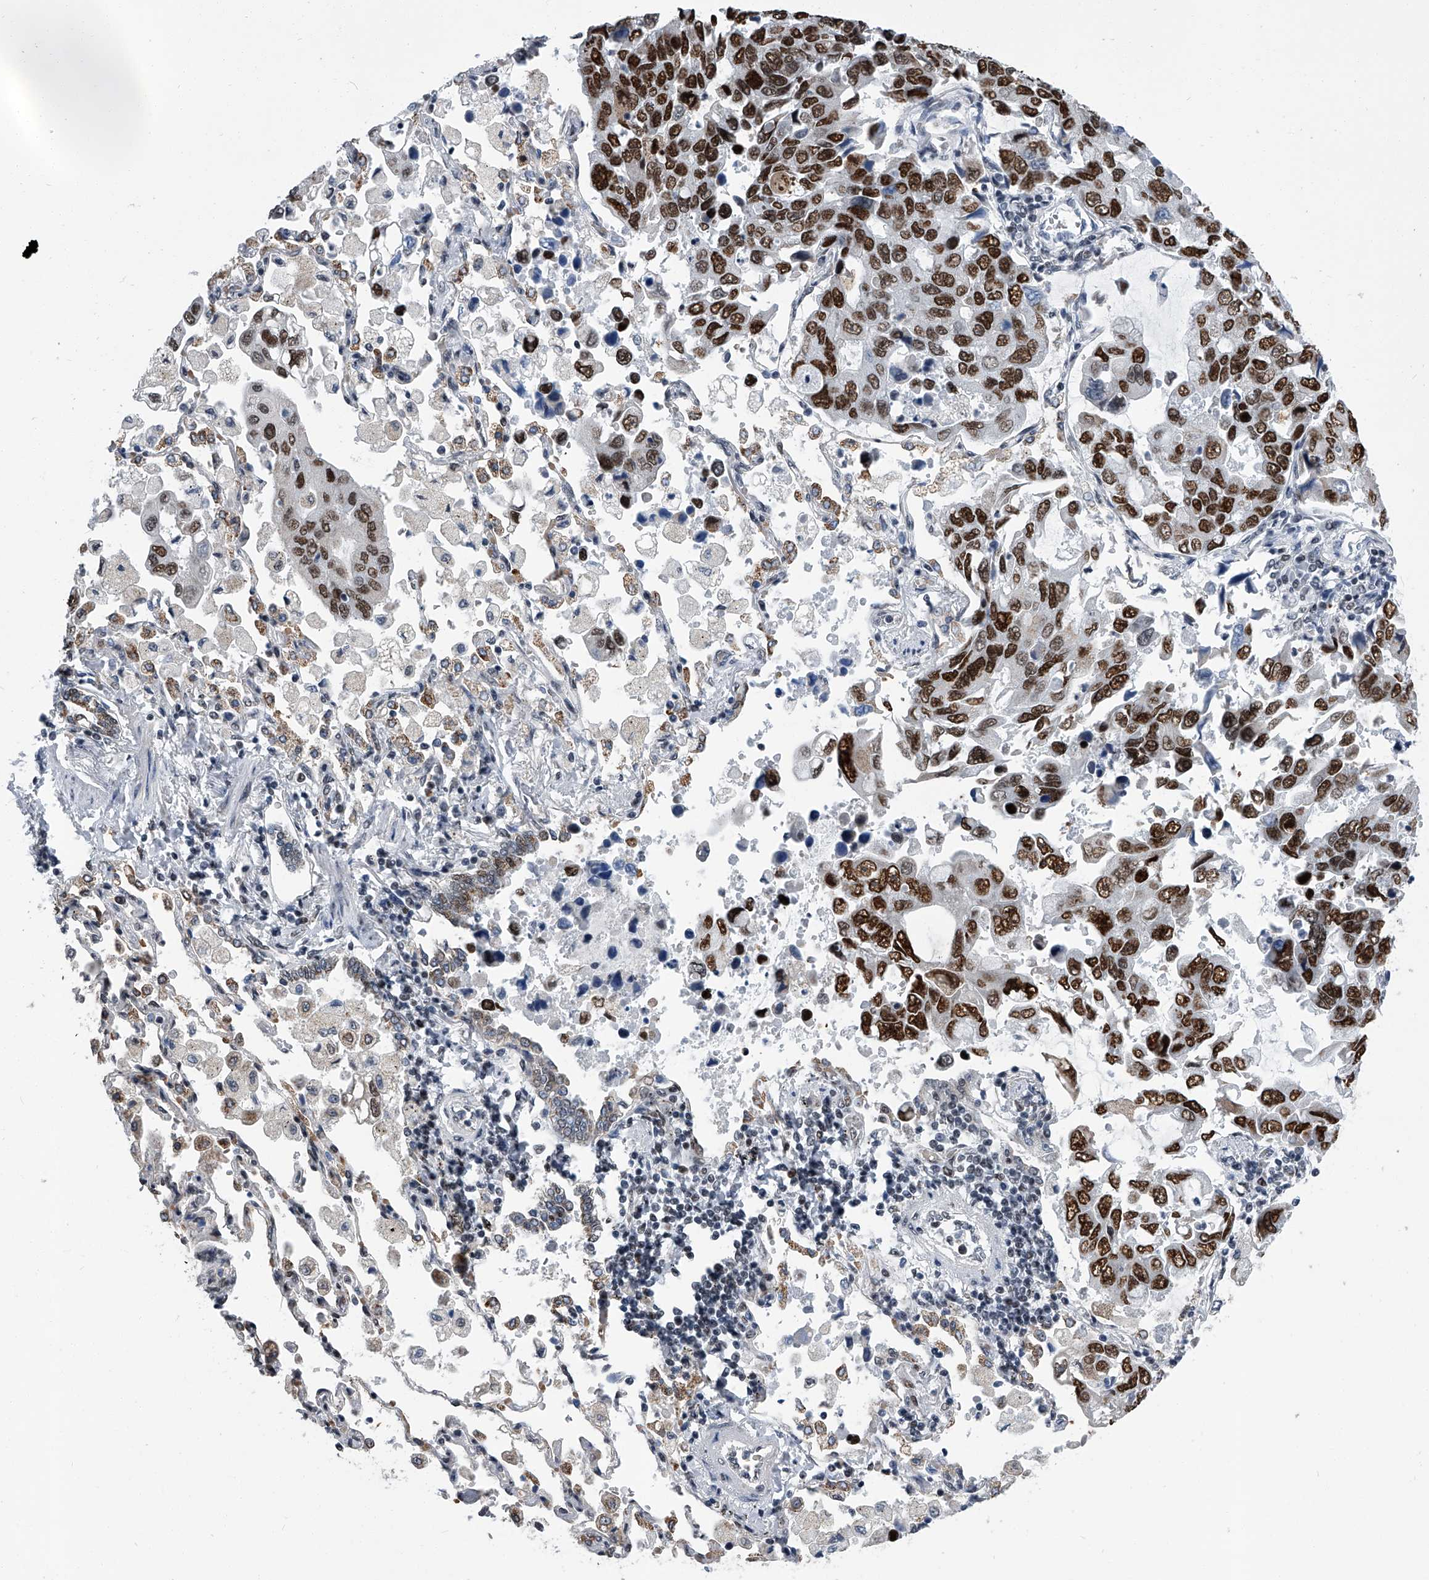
{"staining": {"intensity": "strong", "quantity": ">75%", "location": "nuclear"}, "tissue": "lung cancer", "cell_type": "Tumor cells", "image_type": "cancer", "snomed": [{"axis": "morphology", "description": "Adenocarcinoma, NOS"}, {"axis": "topography", "description": "Lung"}], "caption": "DAB immunohistochemical staining of human adenocarcinoma (lung) displays strong nuclear protein positivity in about >75% of tumor cells.", "gene": "SIM2", "patient": {"sex": "male", "age": 64}}